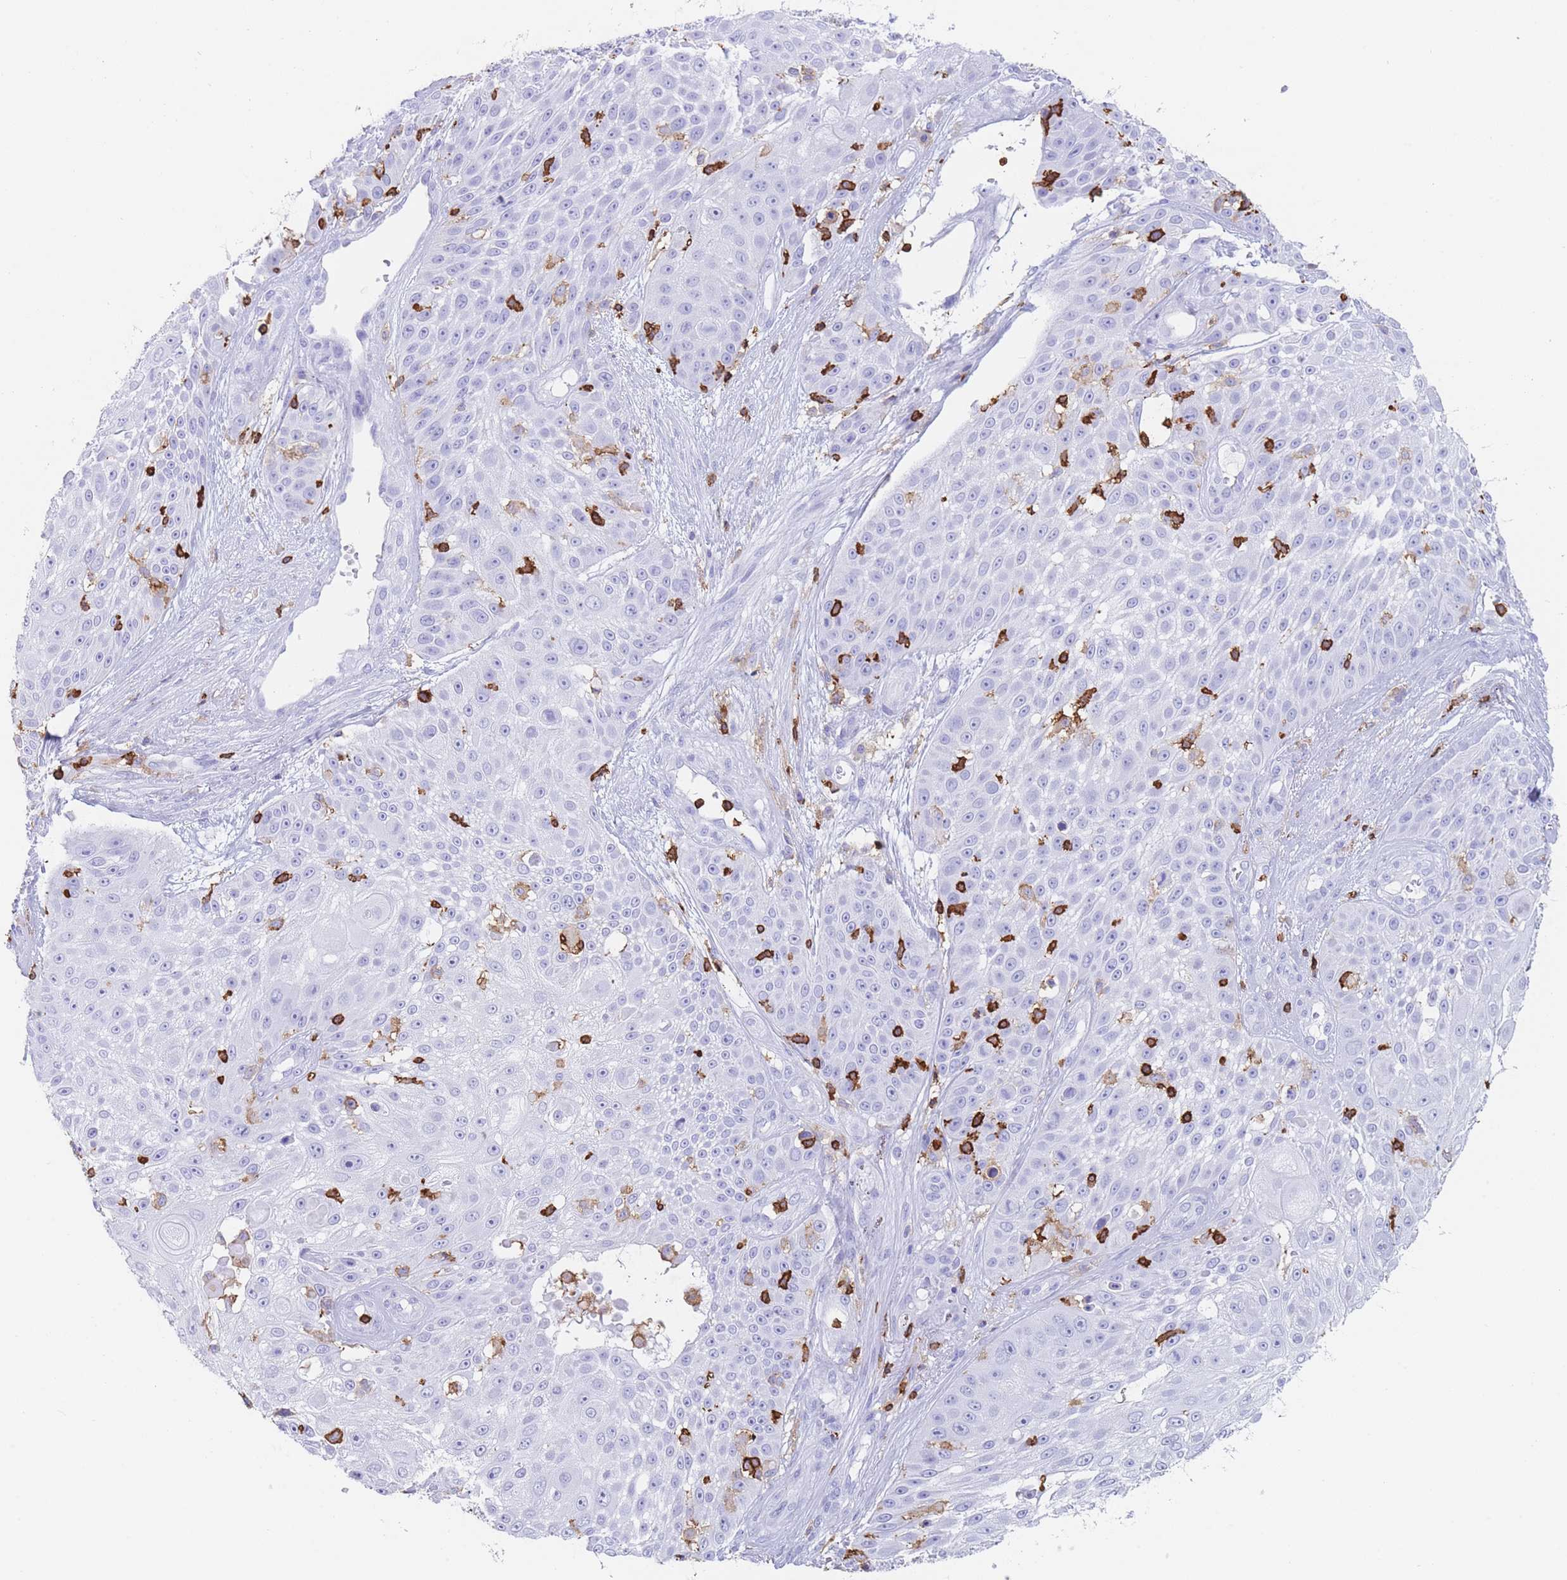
{"staining": {"intensity": "moderate", "quantity": "<25%", "location": "cytoplasmic/membranous"}, "tissue": "skin cancer", "cell_type": "Tumor cells", "image_type": "cancer", "snomed": [{"axis": "morphology", "description": "Squamous cell carcinoma, NOS"}, {"axis": "topography", "description": "Skin"}], "caption": "Moderate cytoplasmic/membranous positivity for a protein is identified in about <25% of tumor cells of squamous cell carcinoma (skin) using immunohistochemistry.", "gene": "CORO1A", "patient": {"sex": "female", "age": 86}}